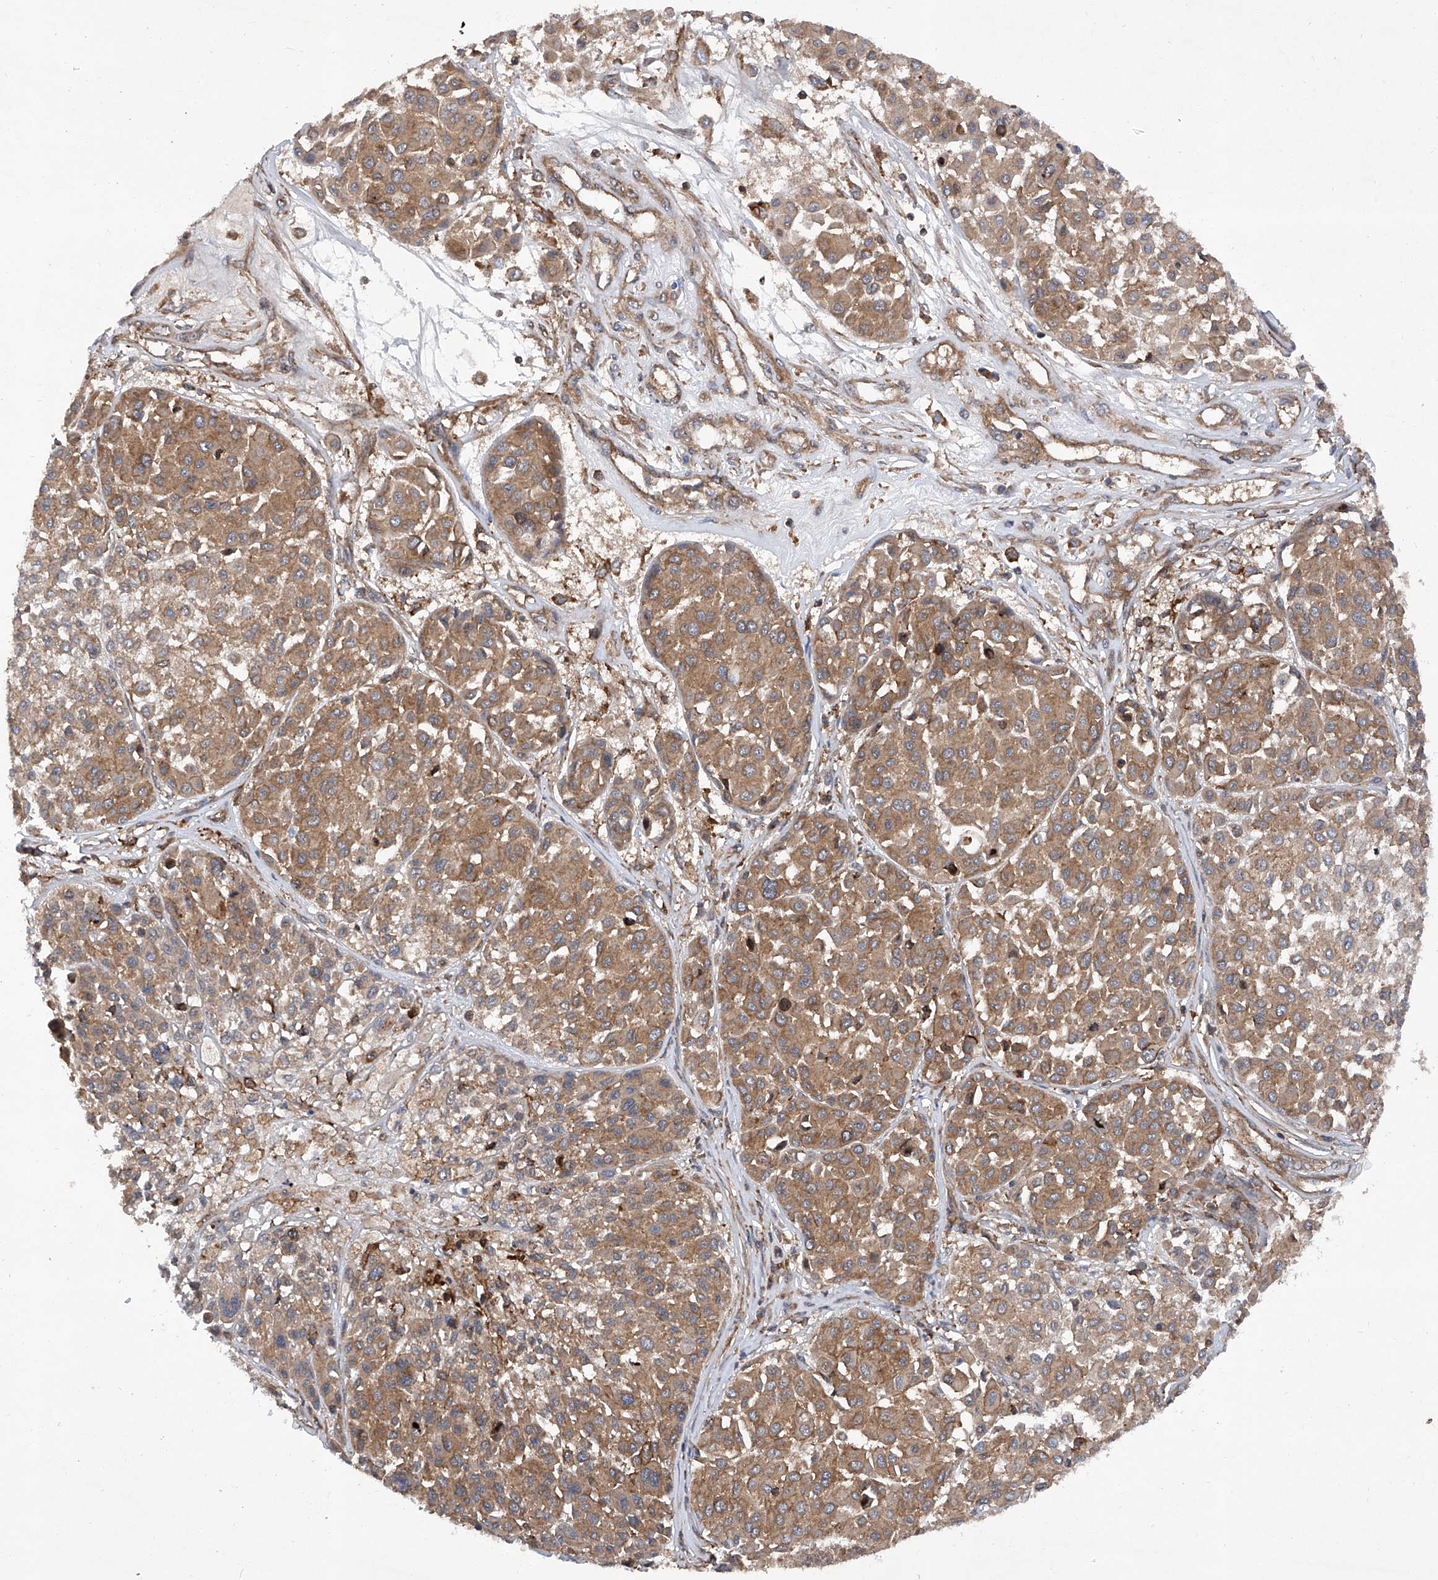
{"staining": {"intensity": "moderate", "quantity": ">75%", "location": "cytoplasmic/membranous"}, "tissue": "melanoma", "cell_type": "Tumor cells", "image_type": "cancer", "snomed": [{"axis": "morphology", "description": "Malignant melanoma, Metastatic site"}, {"axis": "topography", "description": "Soft tissue"}], "caption": "This photomicrograph displays immunohistochemistry (IHC) staining of melanoma, with medium moderate cytoplasmic/membranous positivity in about >75% of tumor cells.", "gene": "SMAP1", "patient": {"sex": "male", "age": 41}}